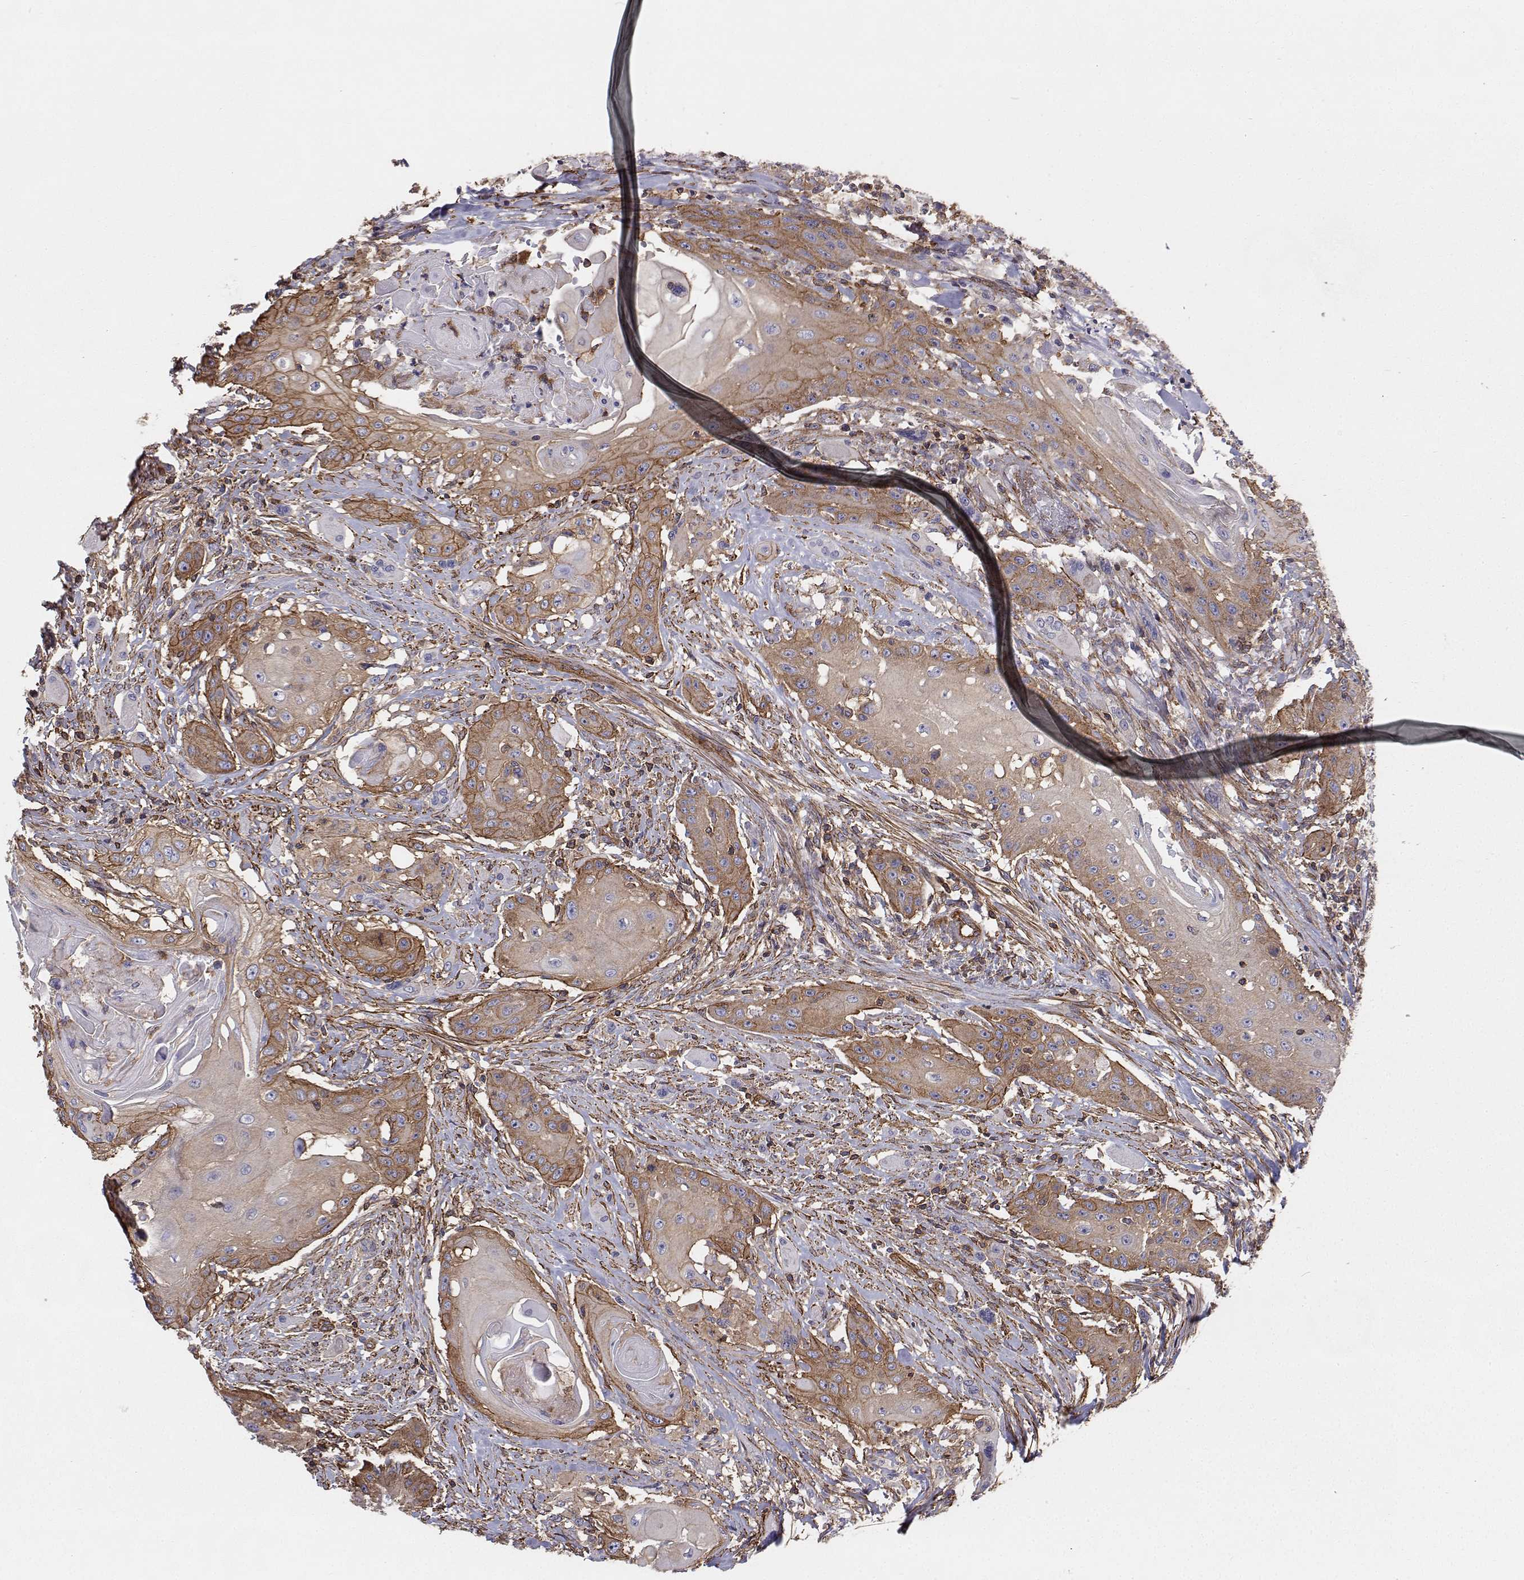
{"staining": {"intensity": "moderate", "quantity": "25%-75%", "location": "cytoplasmic/membranous"}, "tissue": "head and neck cancer", "cell_type": "Tumor cells", "image_type": "cancer", "snomed": [{"axis": "morphology", "description": "Squamous cell carcinoma, NOS"}, {"axis": "topography", "description": "Oral tissue"}, {"axis": "topography", "description": "Head-Neck"}, {"axis": "topography", "description": "Neck, NOS"}], "caption": "Moderate cytoplasmic/membranous positivity for a protein is seen in approximately 25%-75% of tumor cells of squamous cell carcinoma (head and neck) using IHC.", "gene": "MYH9", "patient": {"sex": "female", "age": 55}}